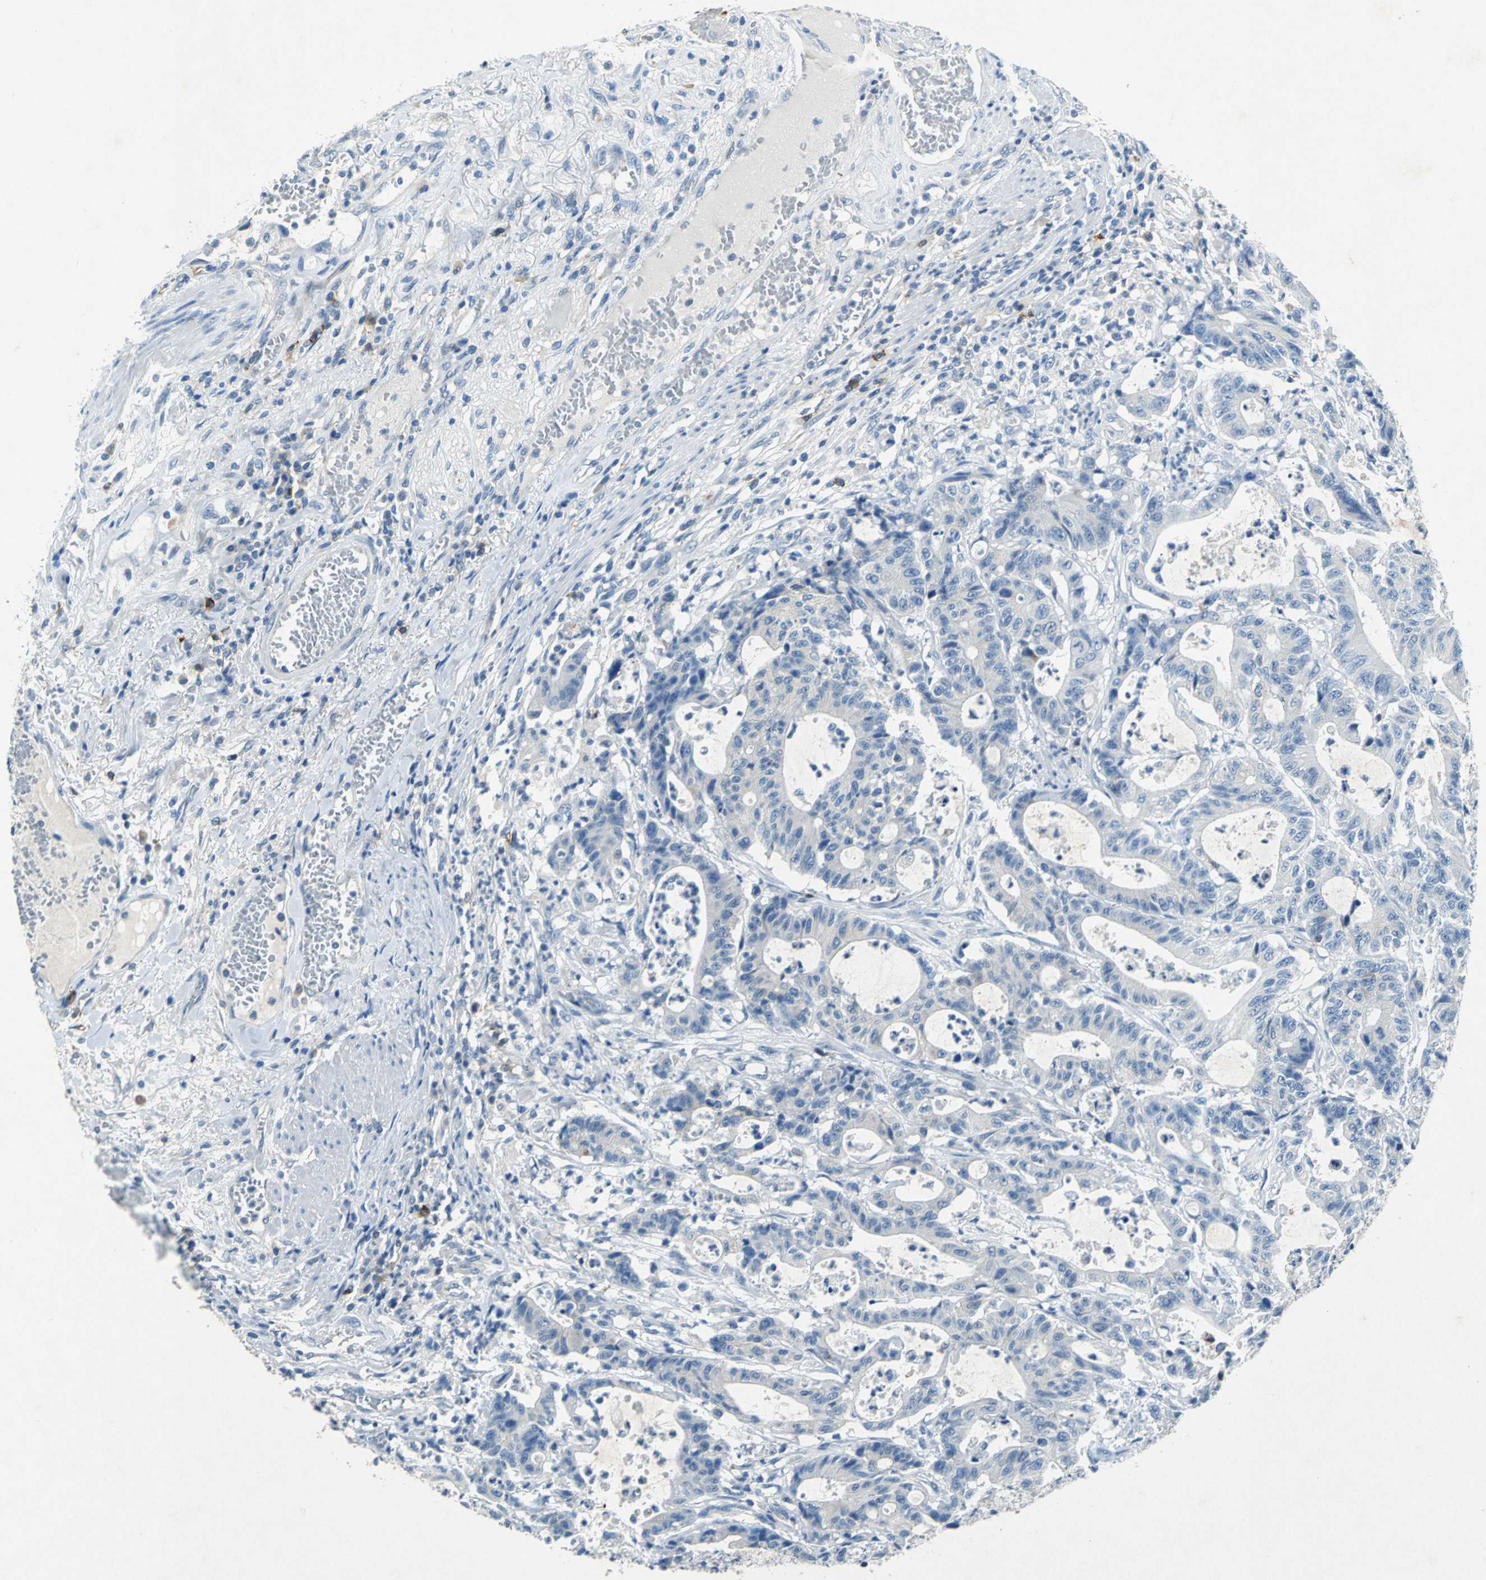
{"staining": {"intensity": "negative", "quantity": "none", "location": "none"}, "tissue": "colorectal cancer", "cell_type": "Tumor cells", "image_type": "cancer", "snomed": [{"axis": "morphology", "description": "Adenocarcinoma, NOS"}, {"axis": "topography", "description": "Colon"}], "caption": "Image shows no significant protein positivity in tumor cells of adenocarcinoma (colorectal). (Stains: DAB immunohistochemistry (IHC) with hematoxylin counter stain, Microscopy: brightfield microscopy at high magnification).", "gene": "RPS13", "patient": {"sex": "female", "age": 84}}